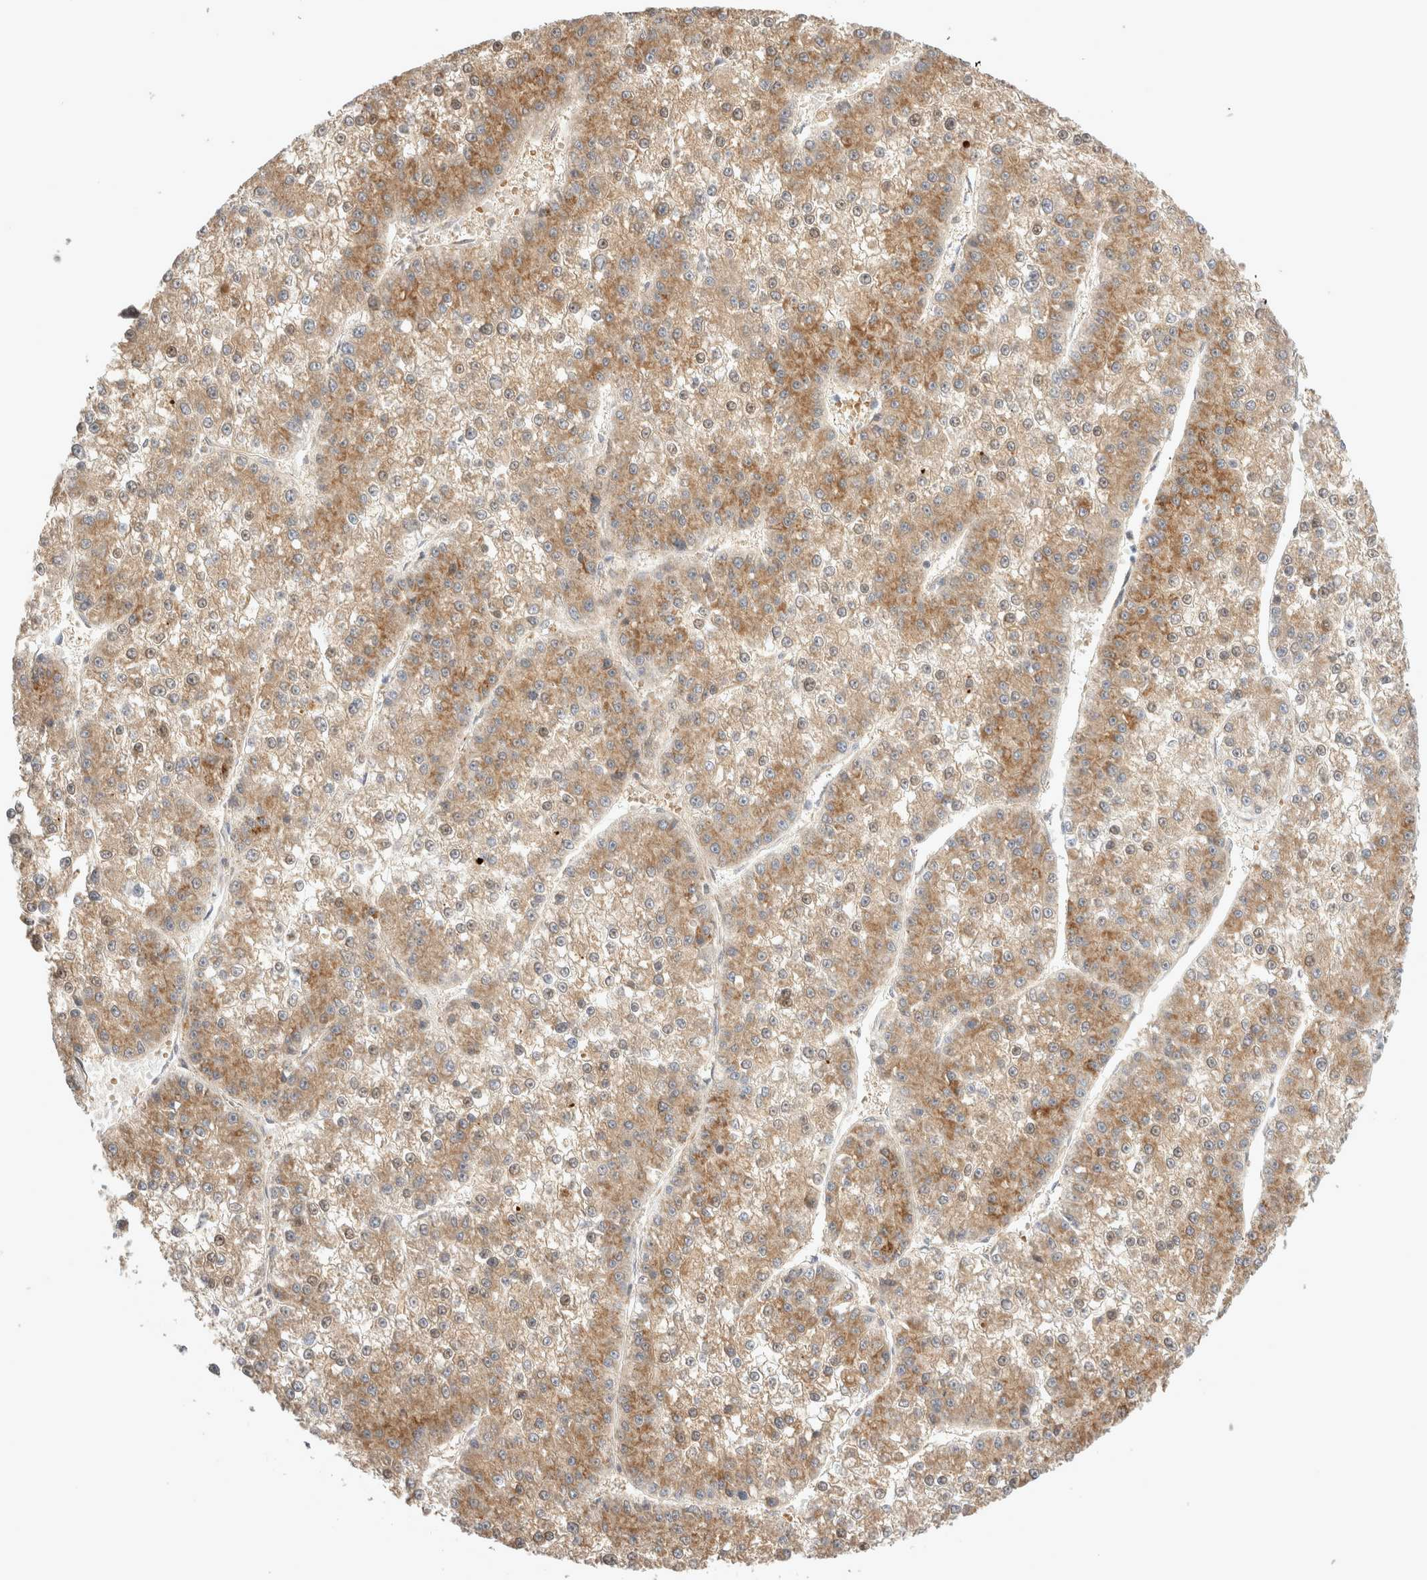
{"staining": {"intensity": "moderate", "quantity": "25%-75%", "location": "cytoplasmic/membranous"}, "tissue": "liver cancer", "cell_type": "Tumor cells", "image_type": "cancer", "snomed": [{"axis": "morphology", "description": "Carcinoma, Hepatocellular, NOS"}, {"axis": "topography", "description": "Liver"}], "caption": "Immunohistochemistry (IHC) of human liver cancer displays medium levels of moderate cytoplasmic/membranous staining in approximately 25%-75% of tumor cells.", "gene": "NMU", "patient": {"sex": "female", "age": 73}}